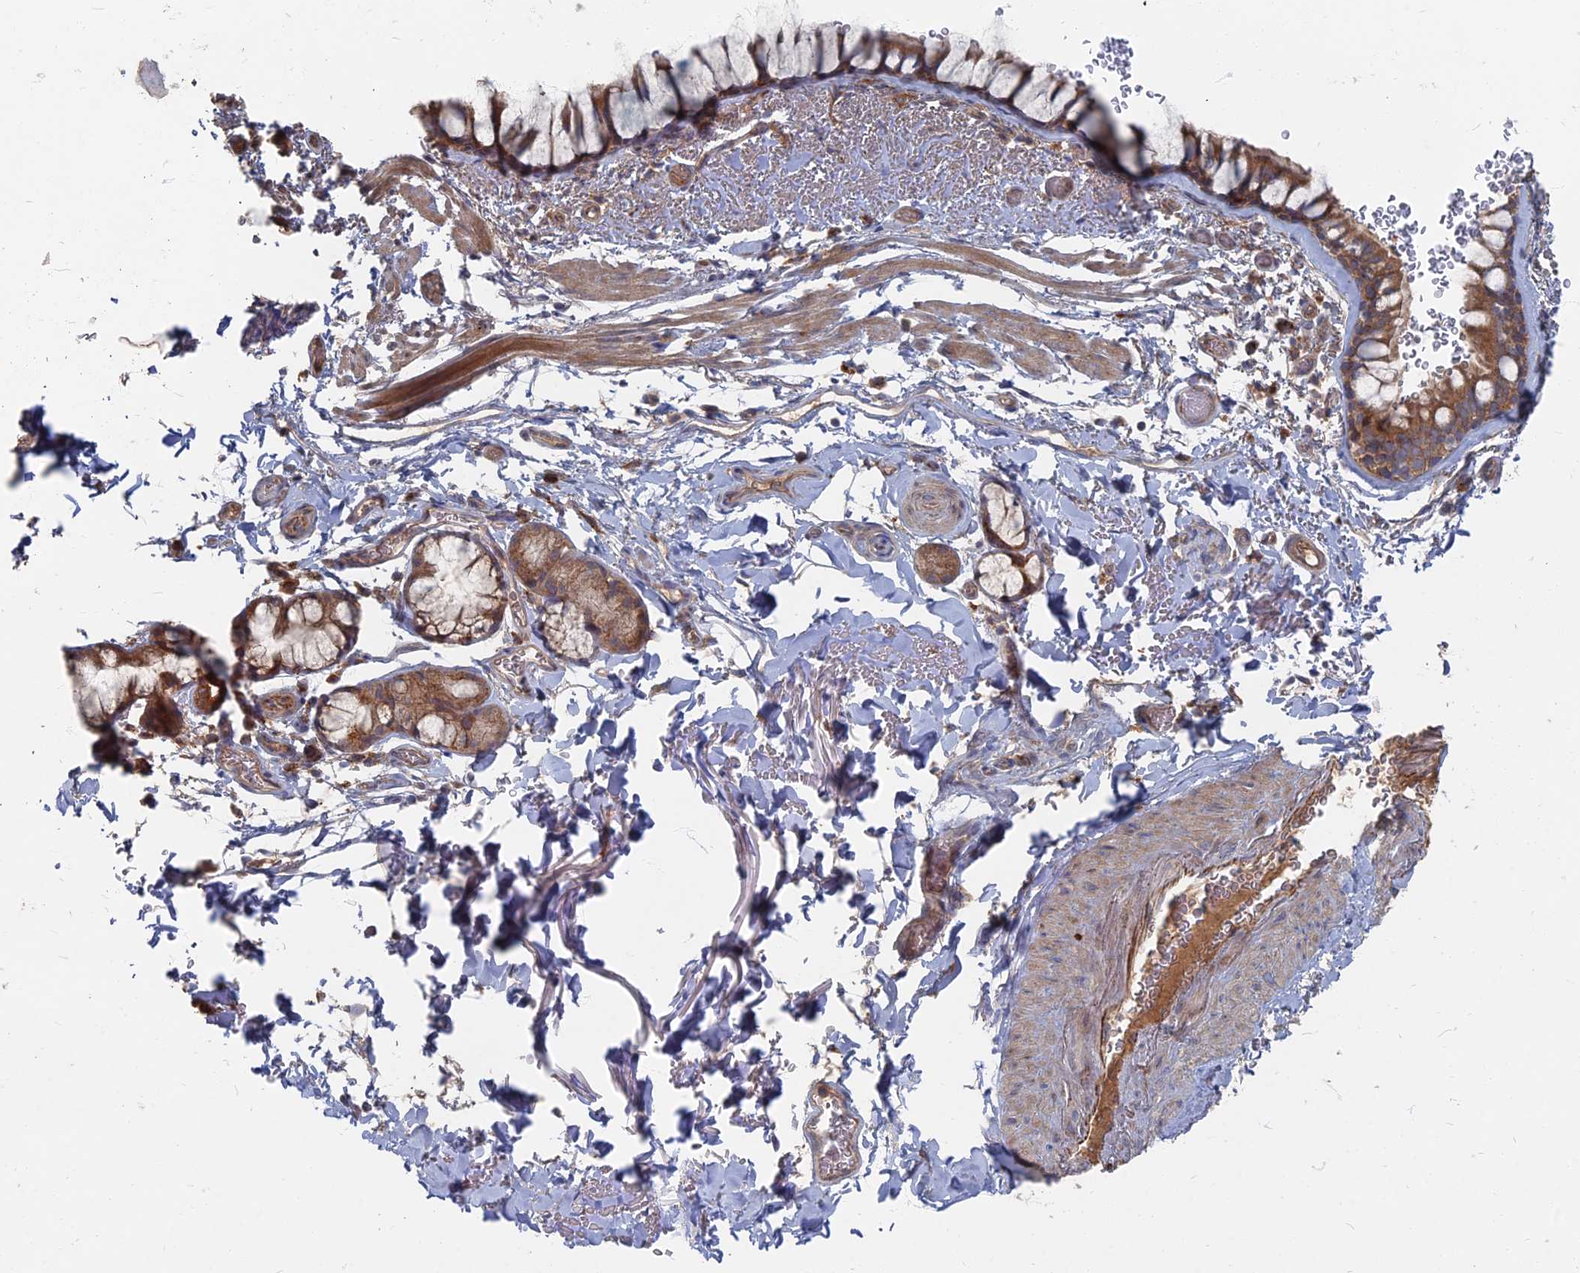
{"staining": {"intensity": "moderate", "quantity": ">75%", "location": "cytoplasmic/membranous"}, "tissue": "bronchus", "cell_type": "Respiratory epithelial cells", "image_type": "normal", "snomed": [{"axis": "morphology", "description": "Normal tissue, NOS"}, {"axis": "topography", "description": "Bronchus"}], "caption": "A brown stain labels moderate cytoplasmic/membranous expression of a protein in respiratory epithelial cells of unremarkable bronchus. The staining was performed using DAB to visualize the protein expression in brown, while the nuclei were stained in blue with hematoxylin (Magnification: 20x).", "gene": "PPCDC", "patient": {"sex": "male", "age": 65}}